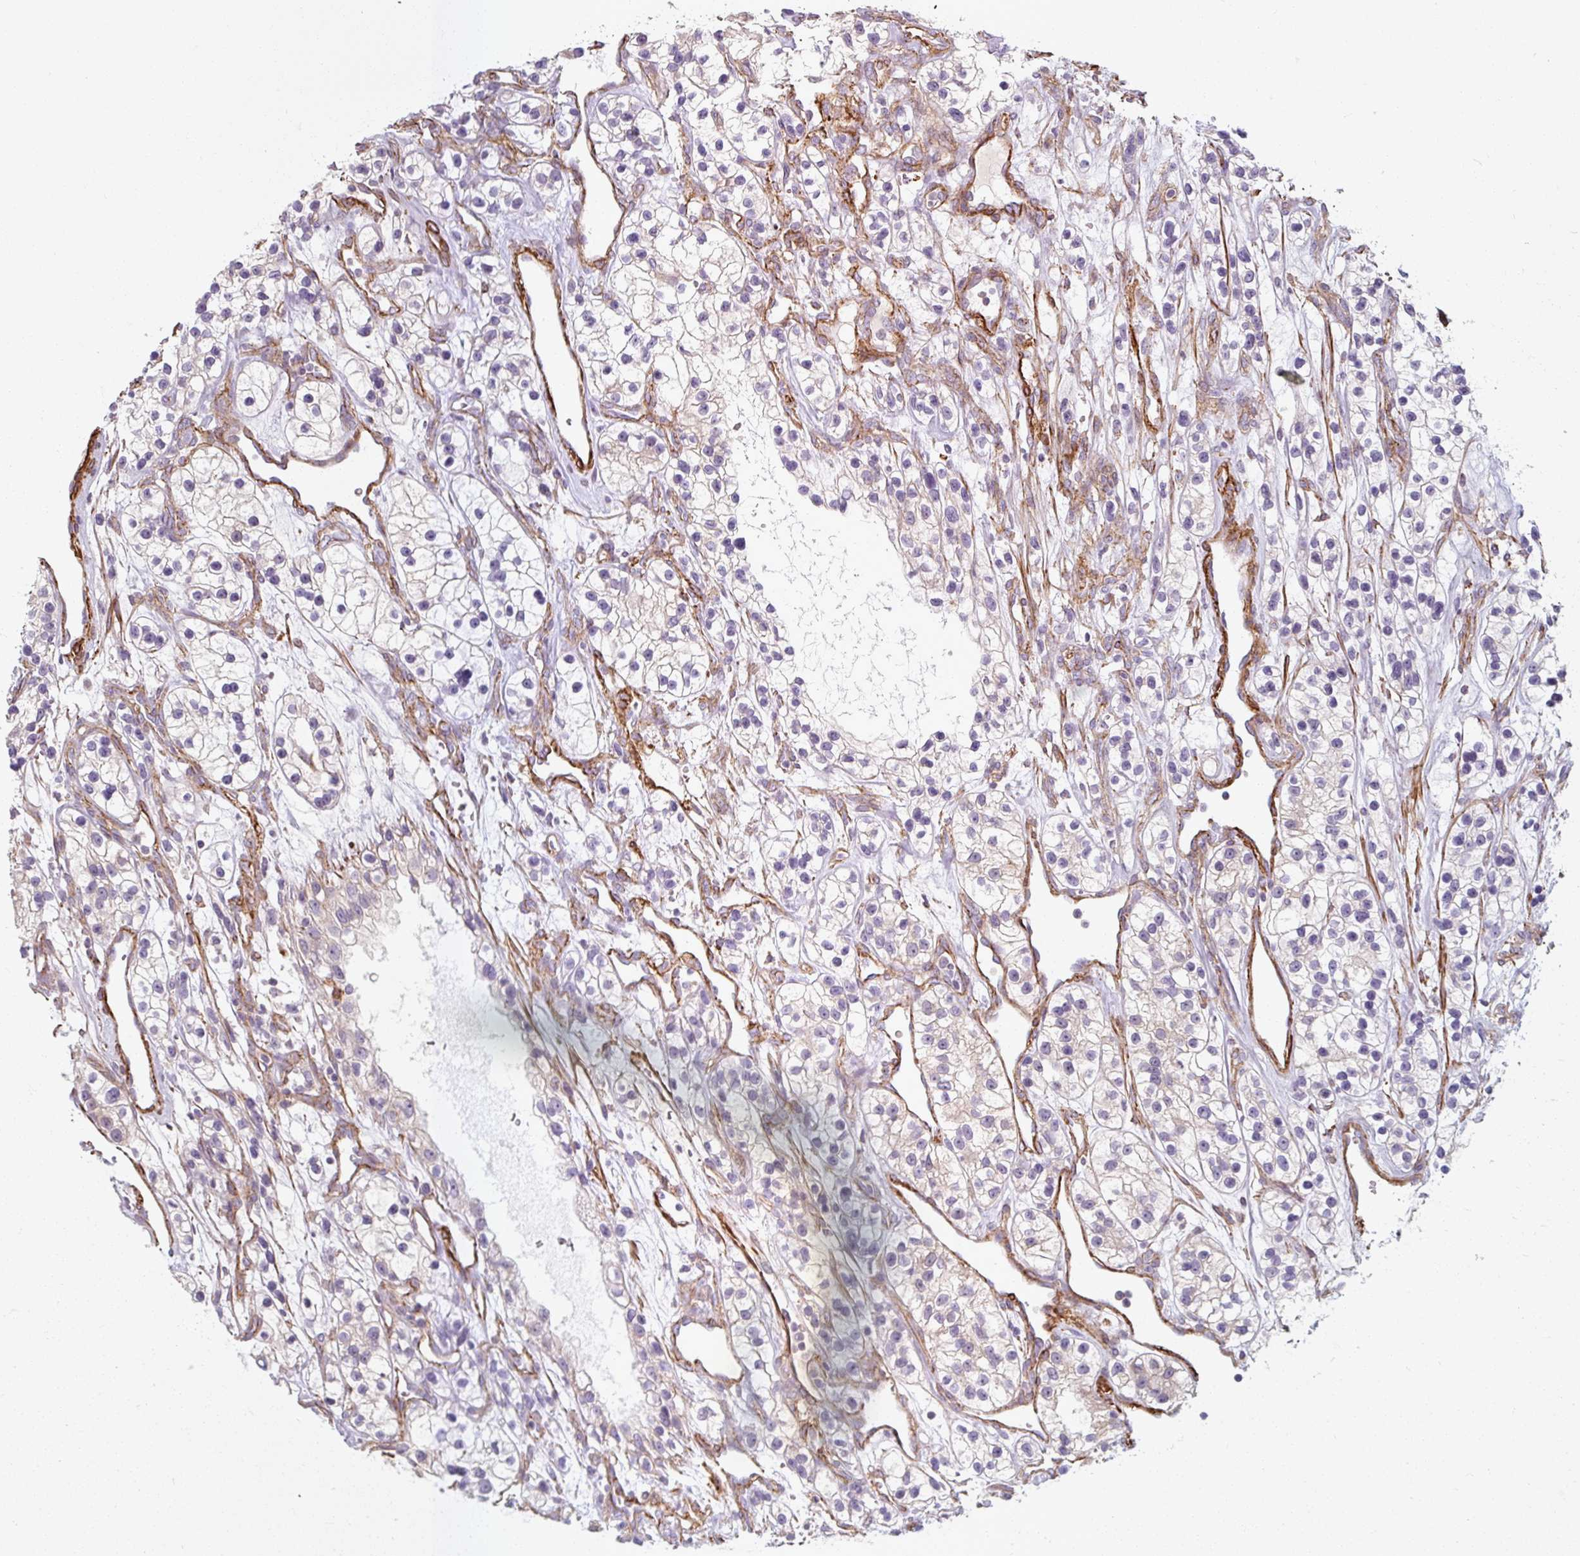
{"staining": {"intensity": "negative", "quantity": "none", "location": "none"}, "tissue": "renal cancer", "cell_type": "Tumor cells", "image_type": "cancer", "snomed": [{"axis": "morphology", "description": "Adenocarcinoma, NOS"}, {"axis": "topography", "description": "Kidney"}], "caption": "Immunohistochemical staining of renal cancer demonstrates no significant positivity in tumor cells.", "gene": "MRPS5", "patient": {"sex": "female", "age": 57}}